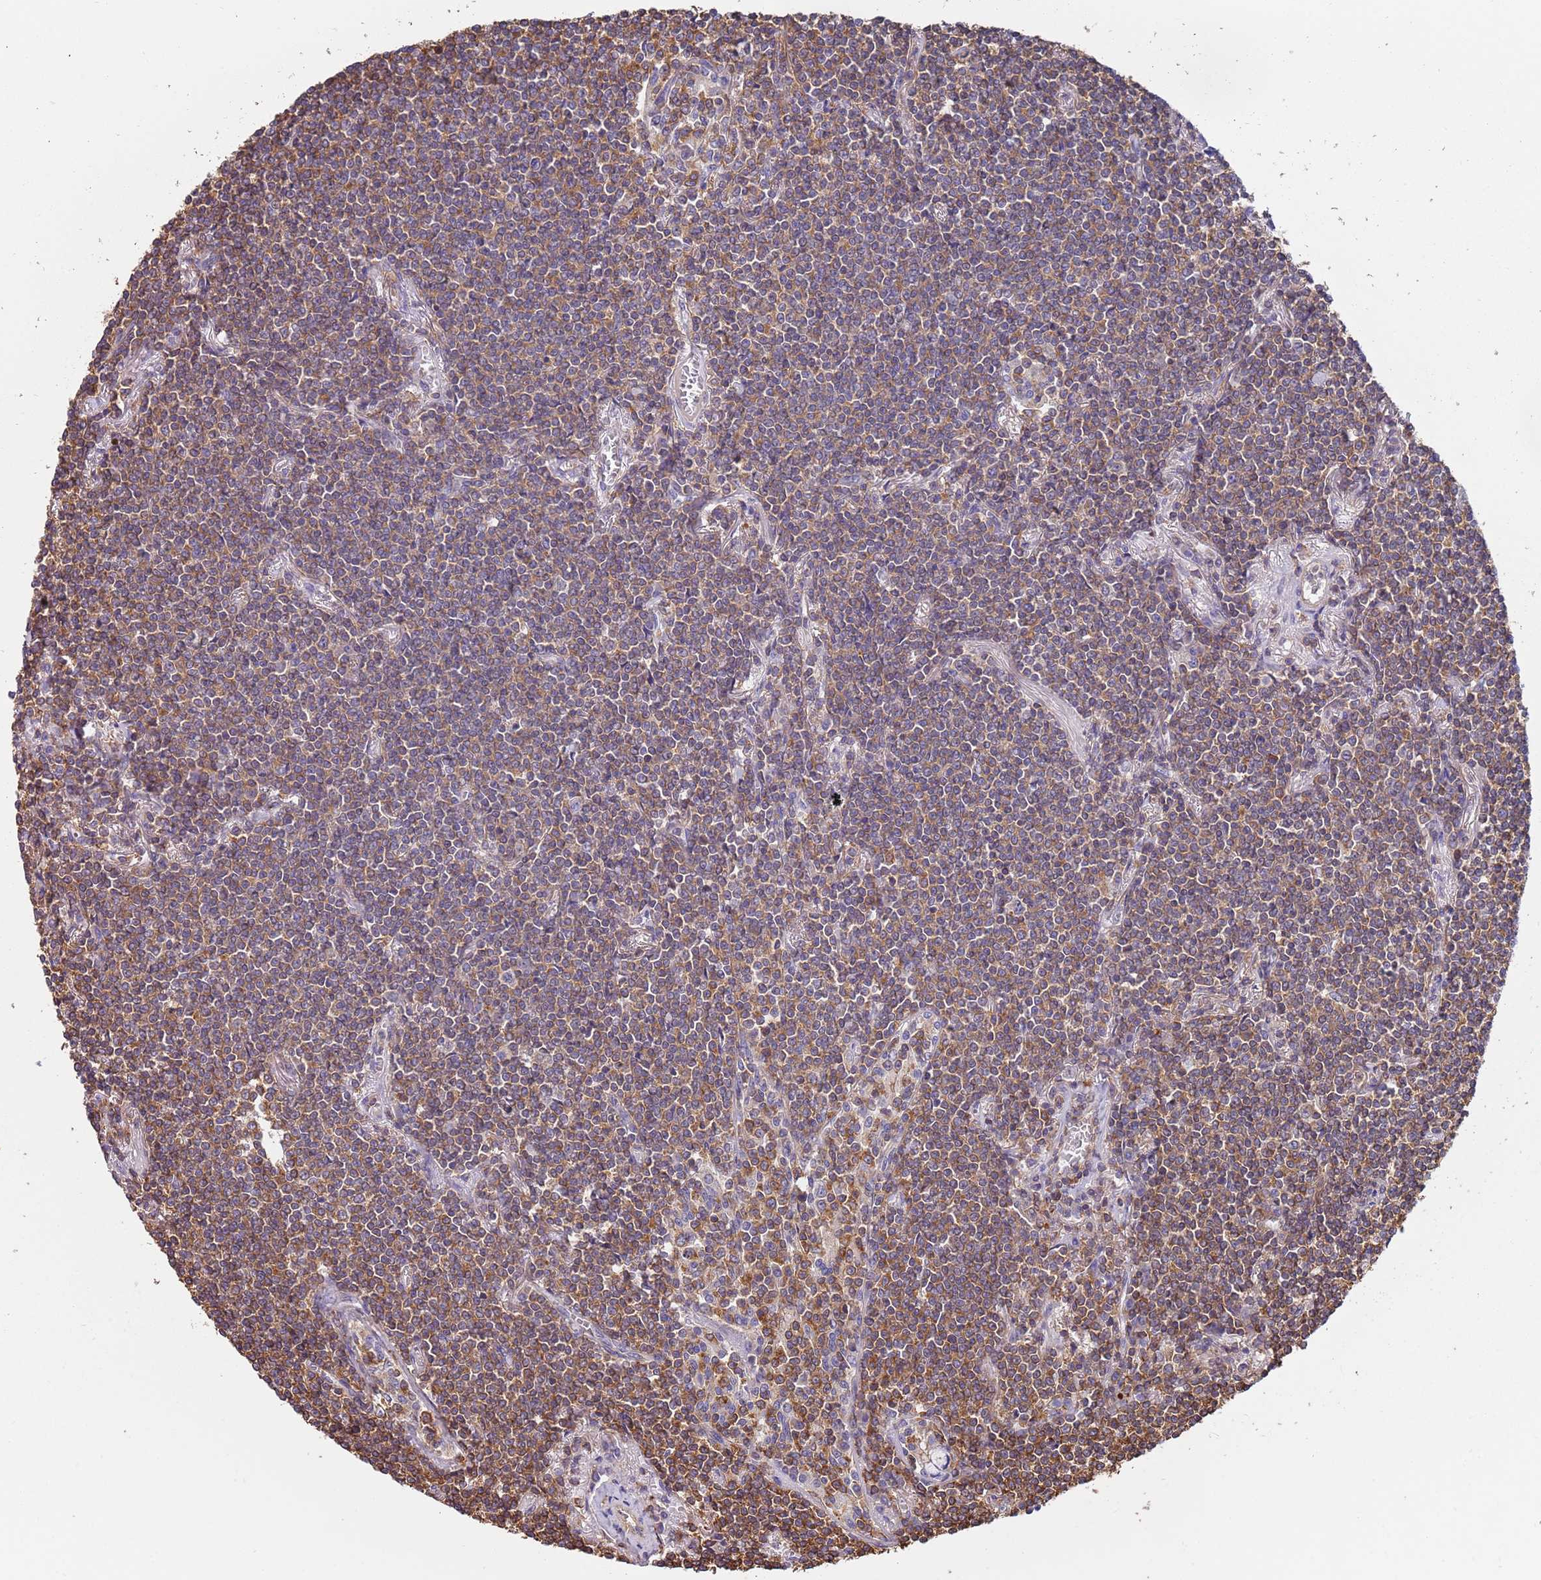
{"staining": {"intensity": "moderate", "quantity": ">75%", "location": "cytoplasmic/membranous"}, "tissue": "lymphoma", "cell_type": "Tumor cells", "image_type": "cancer", "snomed": [{"axis": "morphology", "description": "Malignant lymphoma, non-Hodgkin's type, Low grade"}, {"axis": "topography", "description": "Lung"}], "caption": "Human lymphoma stained with a protein marker displays moderate staining in tumor cells.", "gene": "SYT4", "patient": {"sex": "female", "age": 71}}